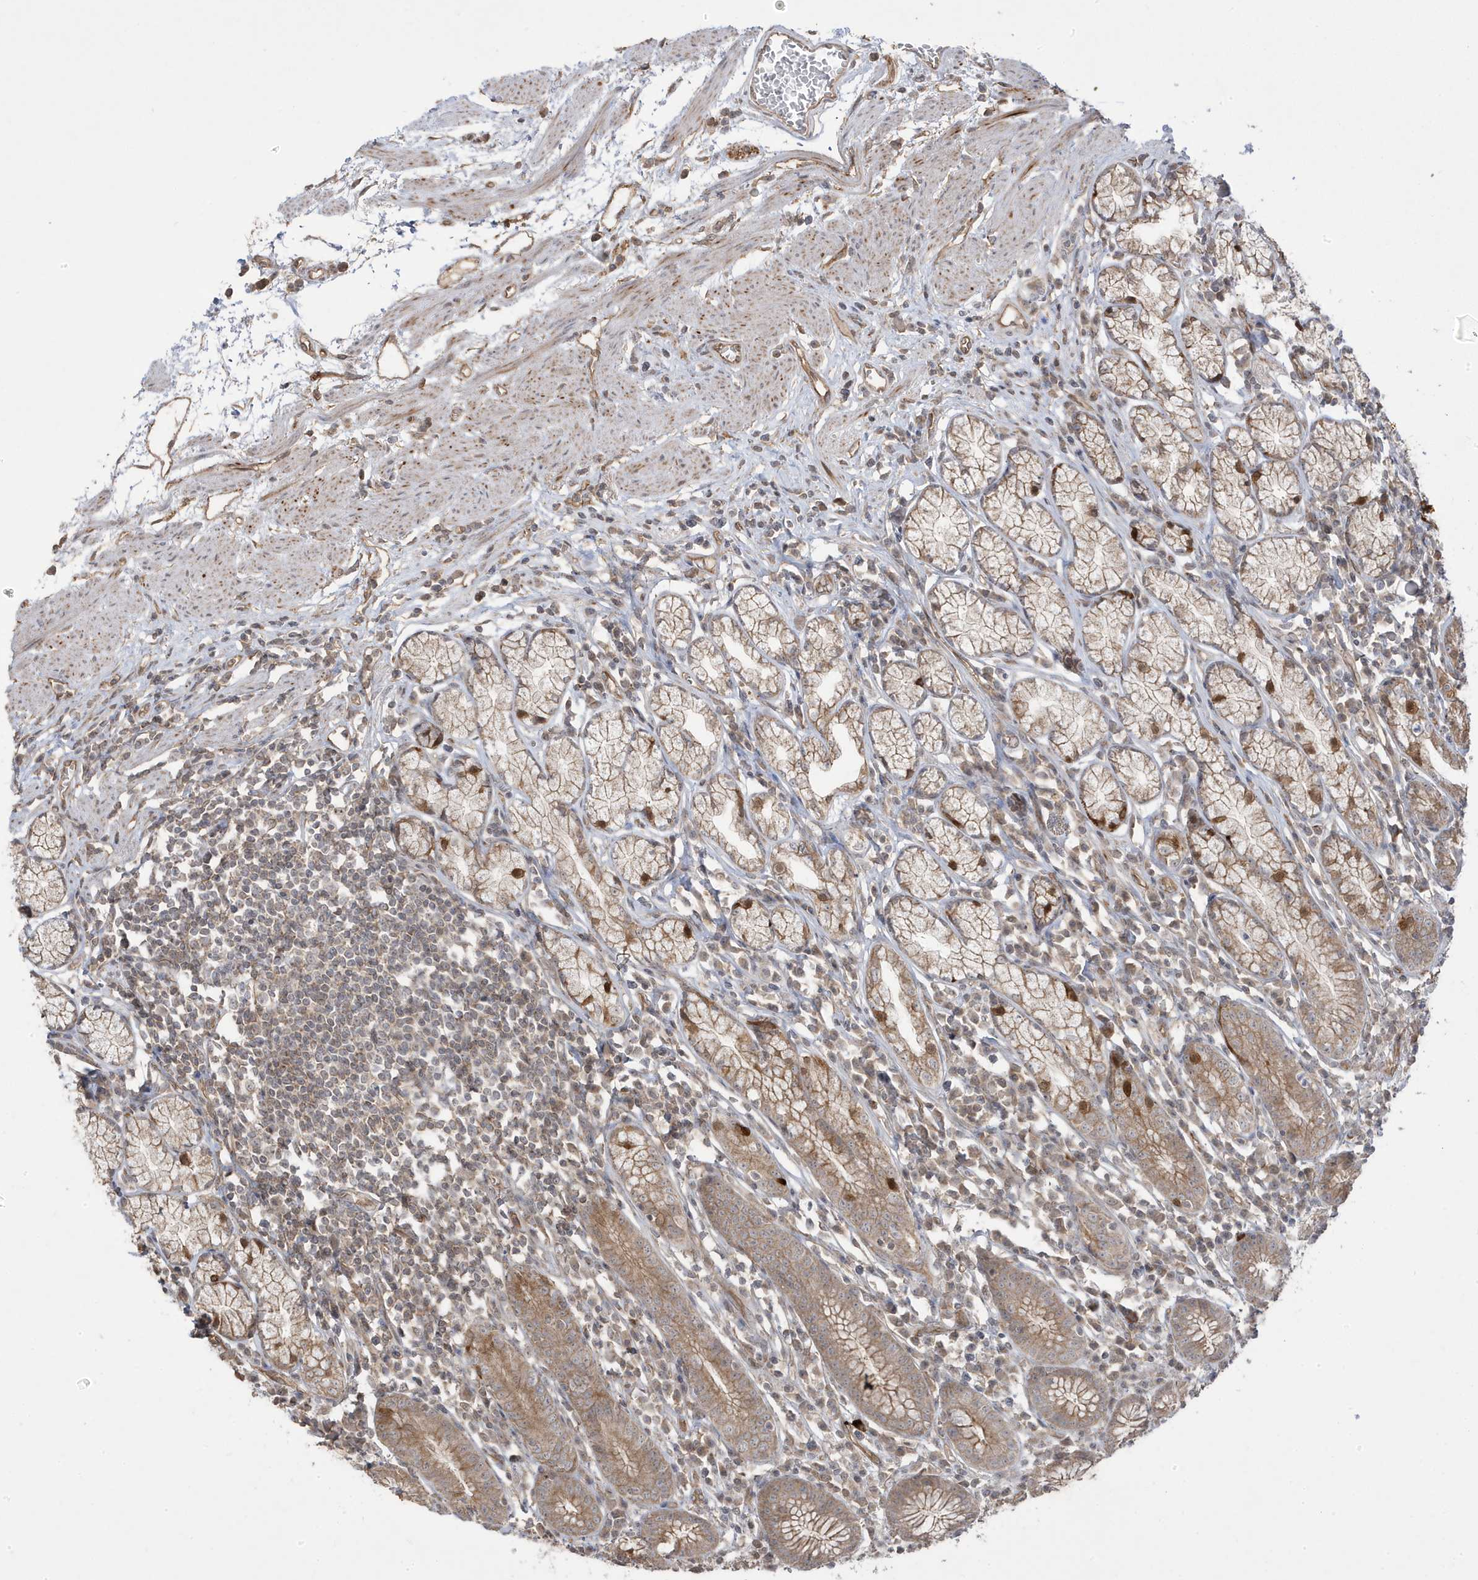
{"staining": {"intensity": "moderate", "quantity": ">75%", "location": "cytoplasmic/membranous"}, "tissue": "stomach", "cell_type": "Glandular cells", "image_type": "normal", "snomed": [{"axis": "morphology", "description": "Normal tissue, NOS"}, {"axis": "topography", "description": "Stomach"}], "caption": "Stomach stained with immunohistochemistry demonstrates moderate cytoplasmic/membranous expression in approximately >75% of glandular cells.", "gene": "DNAJC12", "patient": {"sex": "male", "age": 55}}